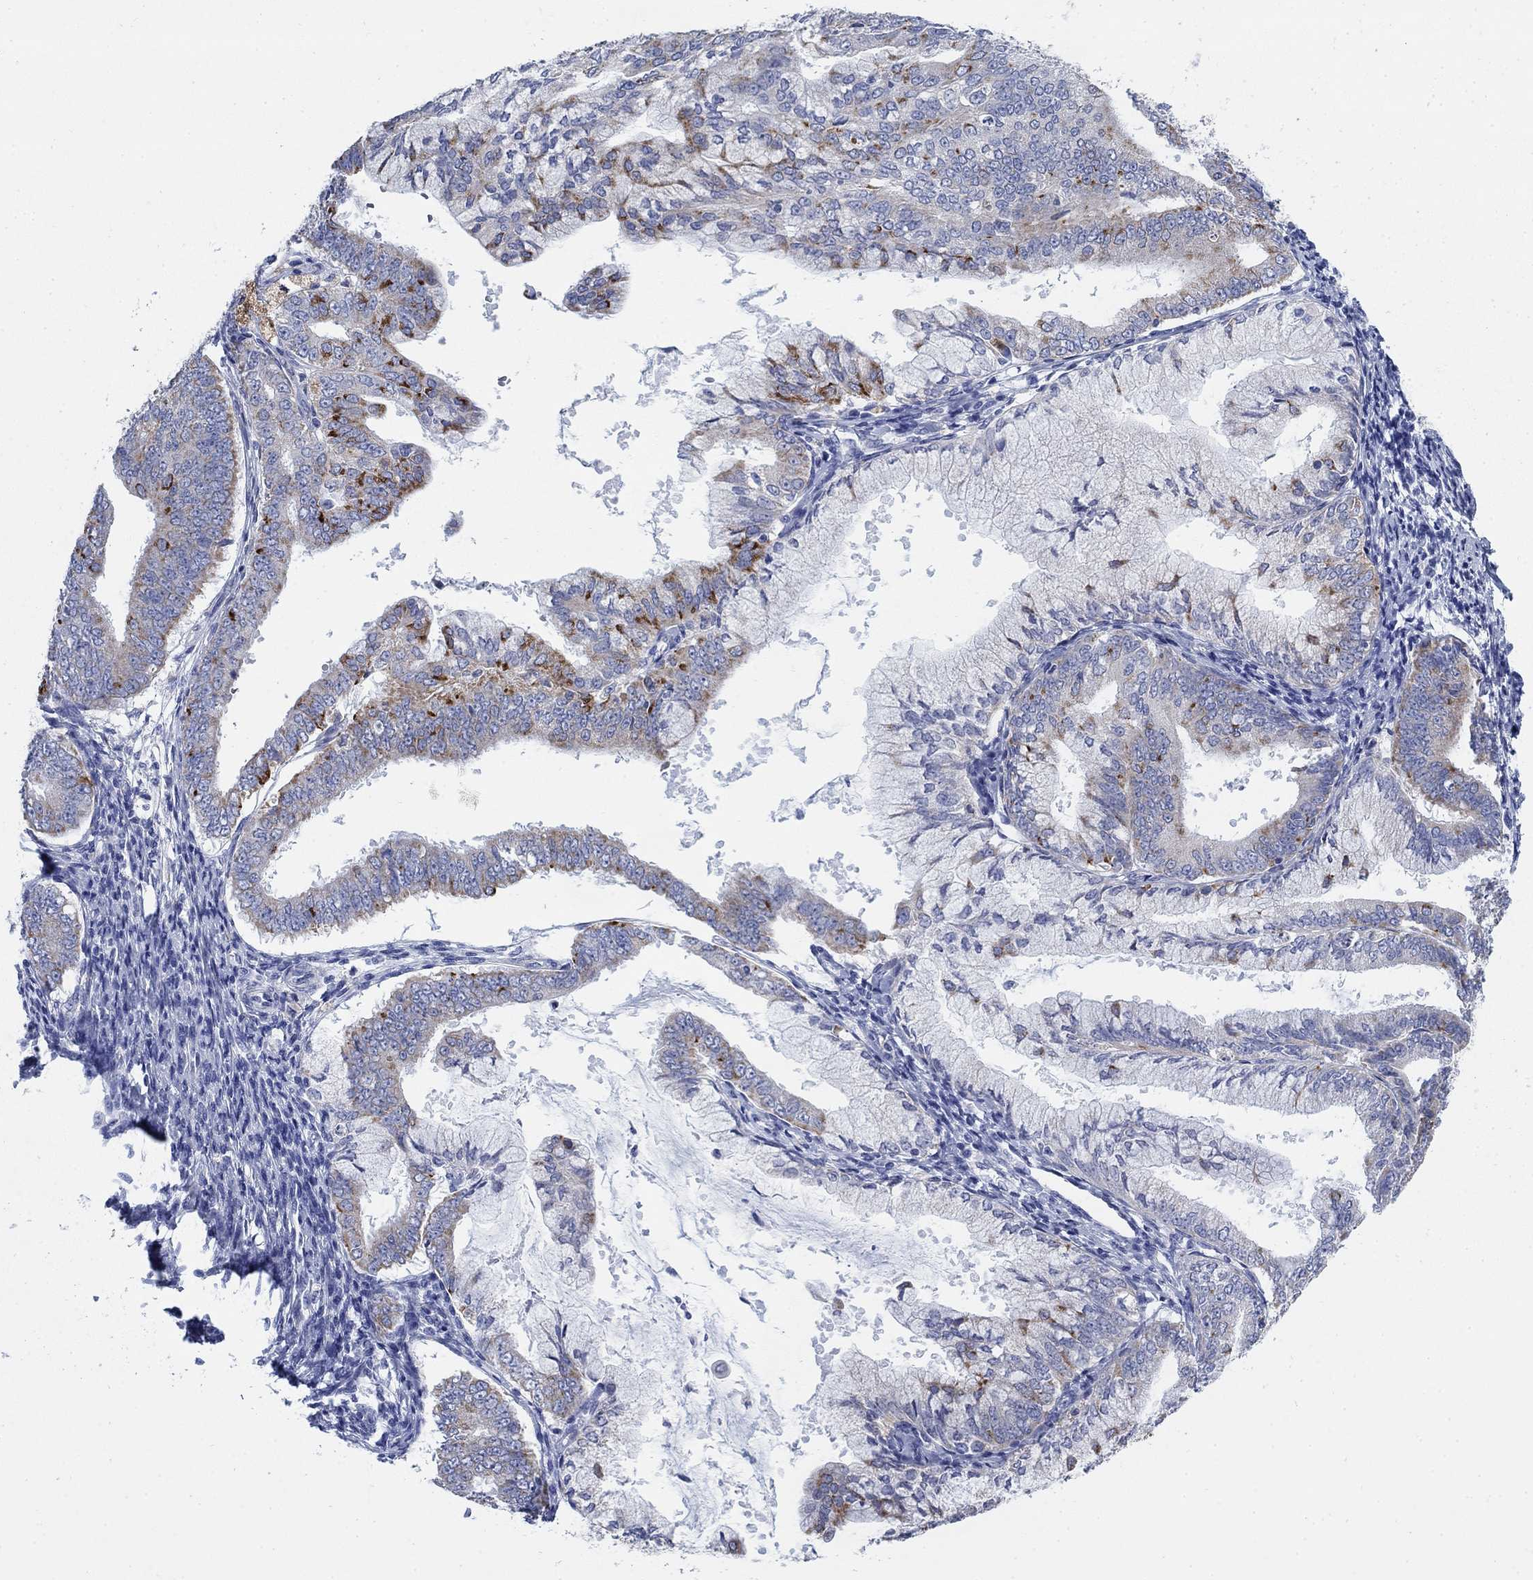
{"staining": {"intensity": "strong", "quantity": "<25%", "location": "cytoplasmic/membranous"}, "tissue": "endometrial cancer", "cell_type": "Tumor cells", "image_type": "cancer", "snomed": [{"axis": "morphology", "description": "Adenocarcinoma, NOS"}, {"axis": "topography", "description": "Endometrium"}], "caption": "Endometrial adenocarcinoma tissue exhibits strong cytoplasmic/membranous staining in approximately <25% of tumor cells, visualized by immunohistochemistry.", "gene": "SCCPDH", "patient": {"sex": "female", "age": 63}}